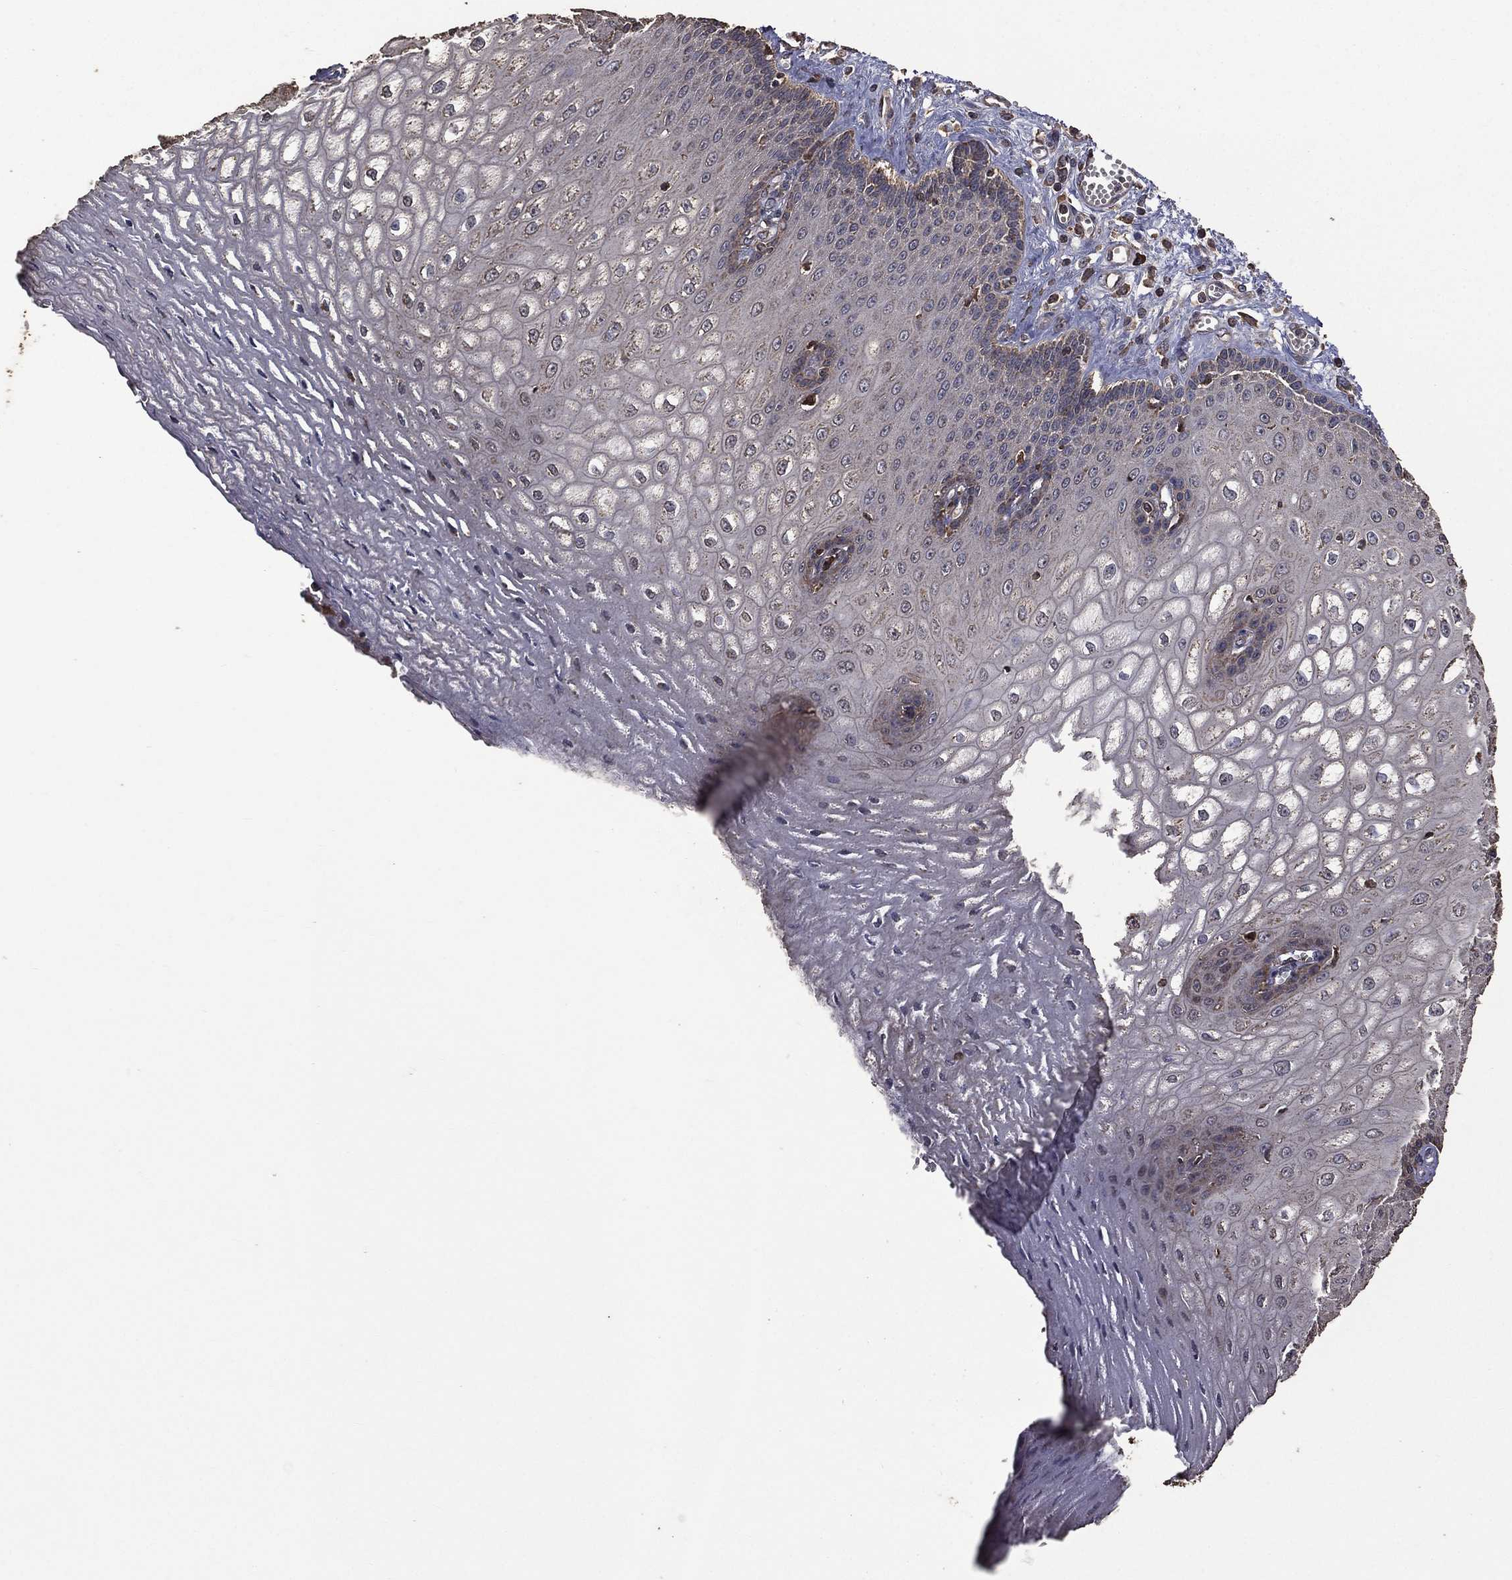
{"staining": {"intensity": "negative", "quantity": "none", "location": "none"}, "tissue": "esophagus", "cell_type": "Squamous epithelial cells", "image_type": "normal", "snomed": [{"axis": "morphology", "description": "Normal tissue, NOS"}, {"axis": "topography", "description": "Esophagus"}], "caption": "IHC micrograph of benign human esophagus stained for a protein (brown), which exhibits no expression in squamous epithelial cells. (Immunohistochemistry (ihc), brightfield microscopy, high magnification).", "gene": "METTL27", "patient": {"sex": "male", "age": 58}}